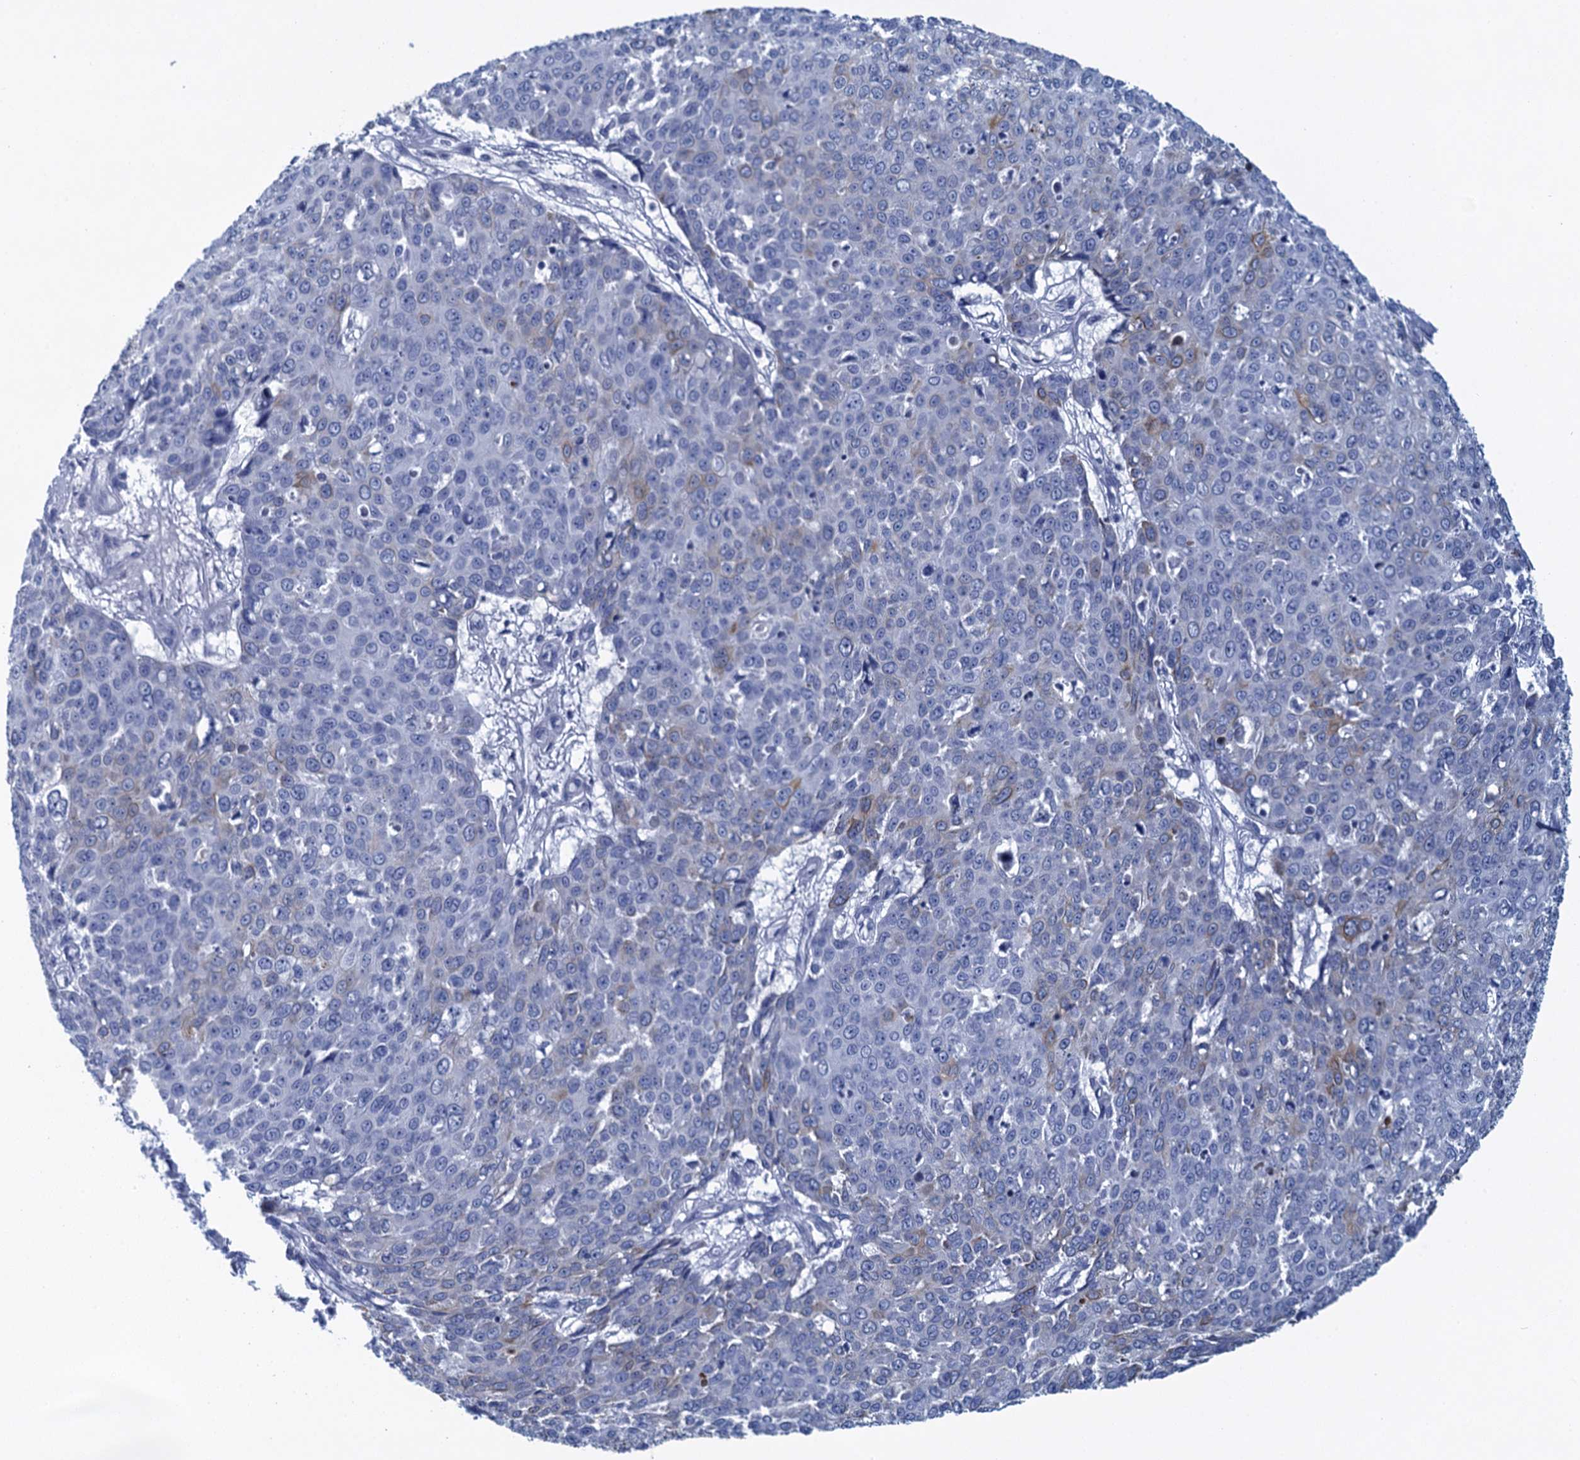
{"staining": {"intensity": "negative", "quantity": "none", "location": "none"}, "tissue": "skin cancer", "cell_type": "Tumor cells", "image_type": "cancer", "snomed": [{"axis": "morphology", "description": "Squamous cell carcinoma, NOS"}, {"axis": "topography", "description": "Skin"}], "caption": "Immunohistochemical staining of human skin squamous cell carcinoma demonstrates no significant expression in tumor cells. (DAB (3,3'-diaminobenzidine) immunohistochemistry (IHC) visualized using brightfield microscopy, high magnification).", "gene": "SCEL", "patient": {"sex": "male", "age": 71}}